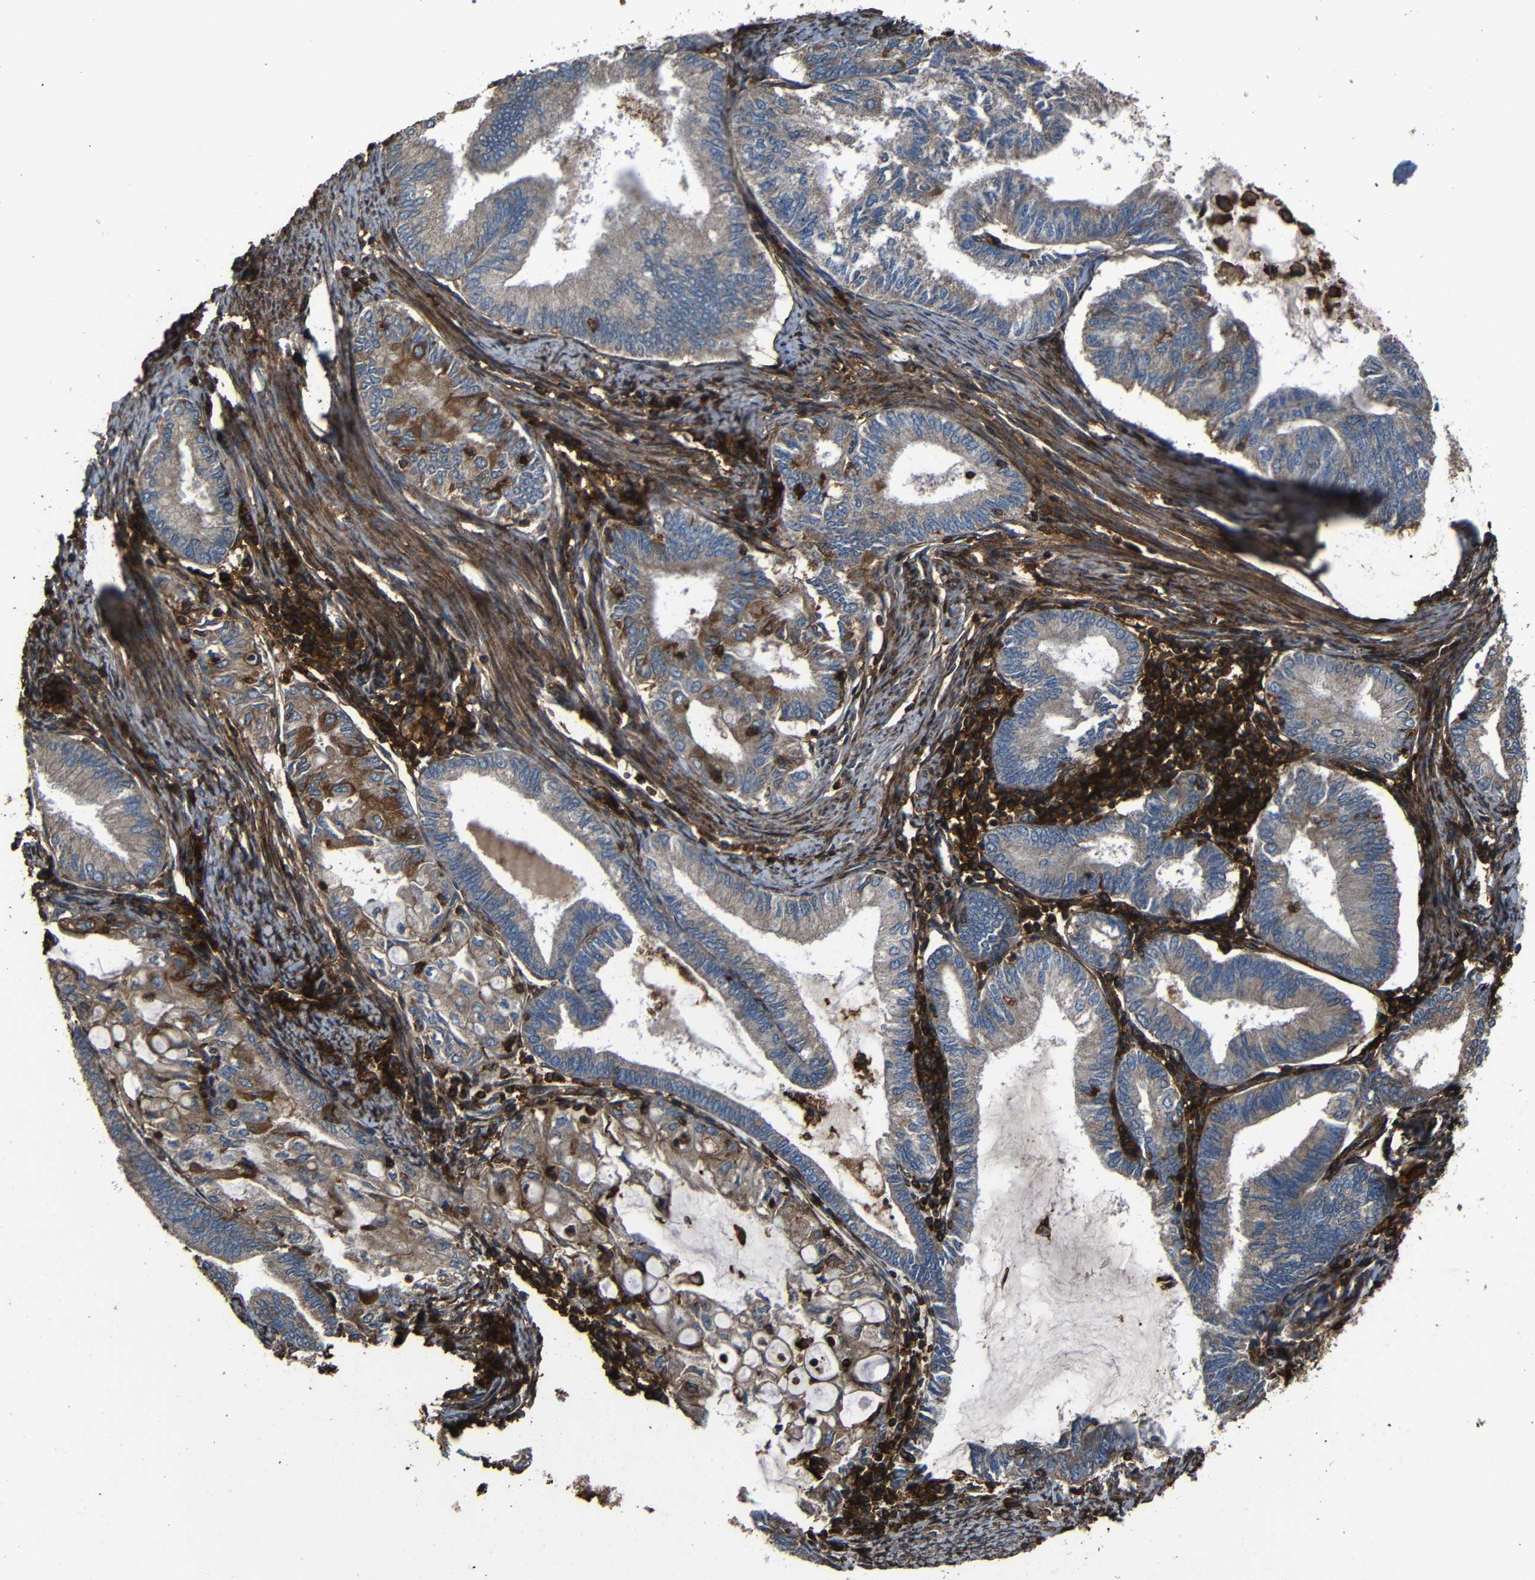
{"staining": {"intensity": "weak", "quantity": ">75%", "location": "cytoplasmic/membranous"}, "tissue": "endometrial cancer", "cell_type": "Tumor cells", "image_type": "cancer", "snomed": [{"axis": "morphology", "description": "Adenocarcinoma, NOS"}, {"axis": "topography", "description": "Endometrium"}], "caption": "The histopathology image exhibits staining of endometrial cancer, revealing weak cytoplasmic/membranous protein staining (brown color) within tumor cells. Ihc stains the protein of interest in brown and the nuclei are stained blue.", "gene": "ADGRE5", "patient": {"sex": "female", "age": 86}}